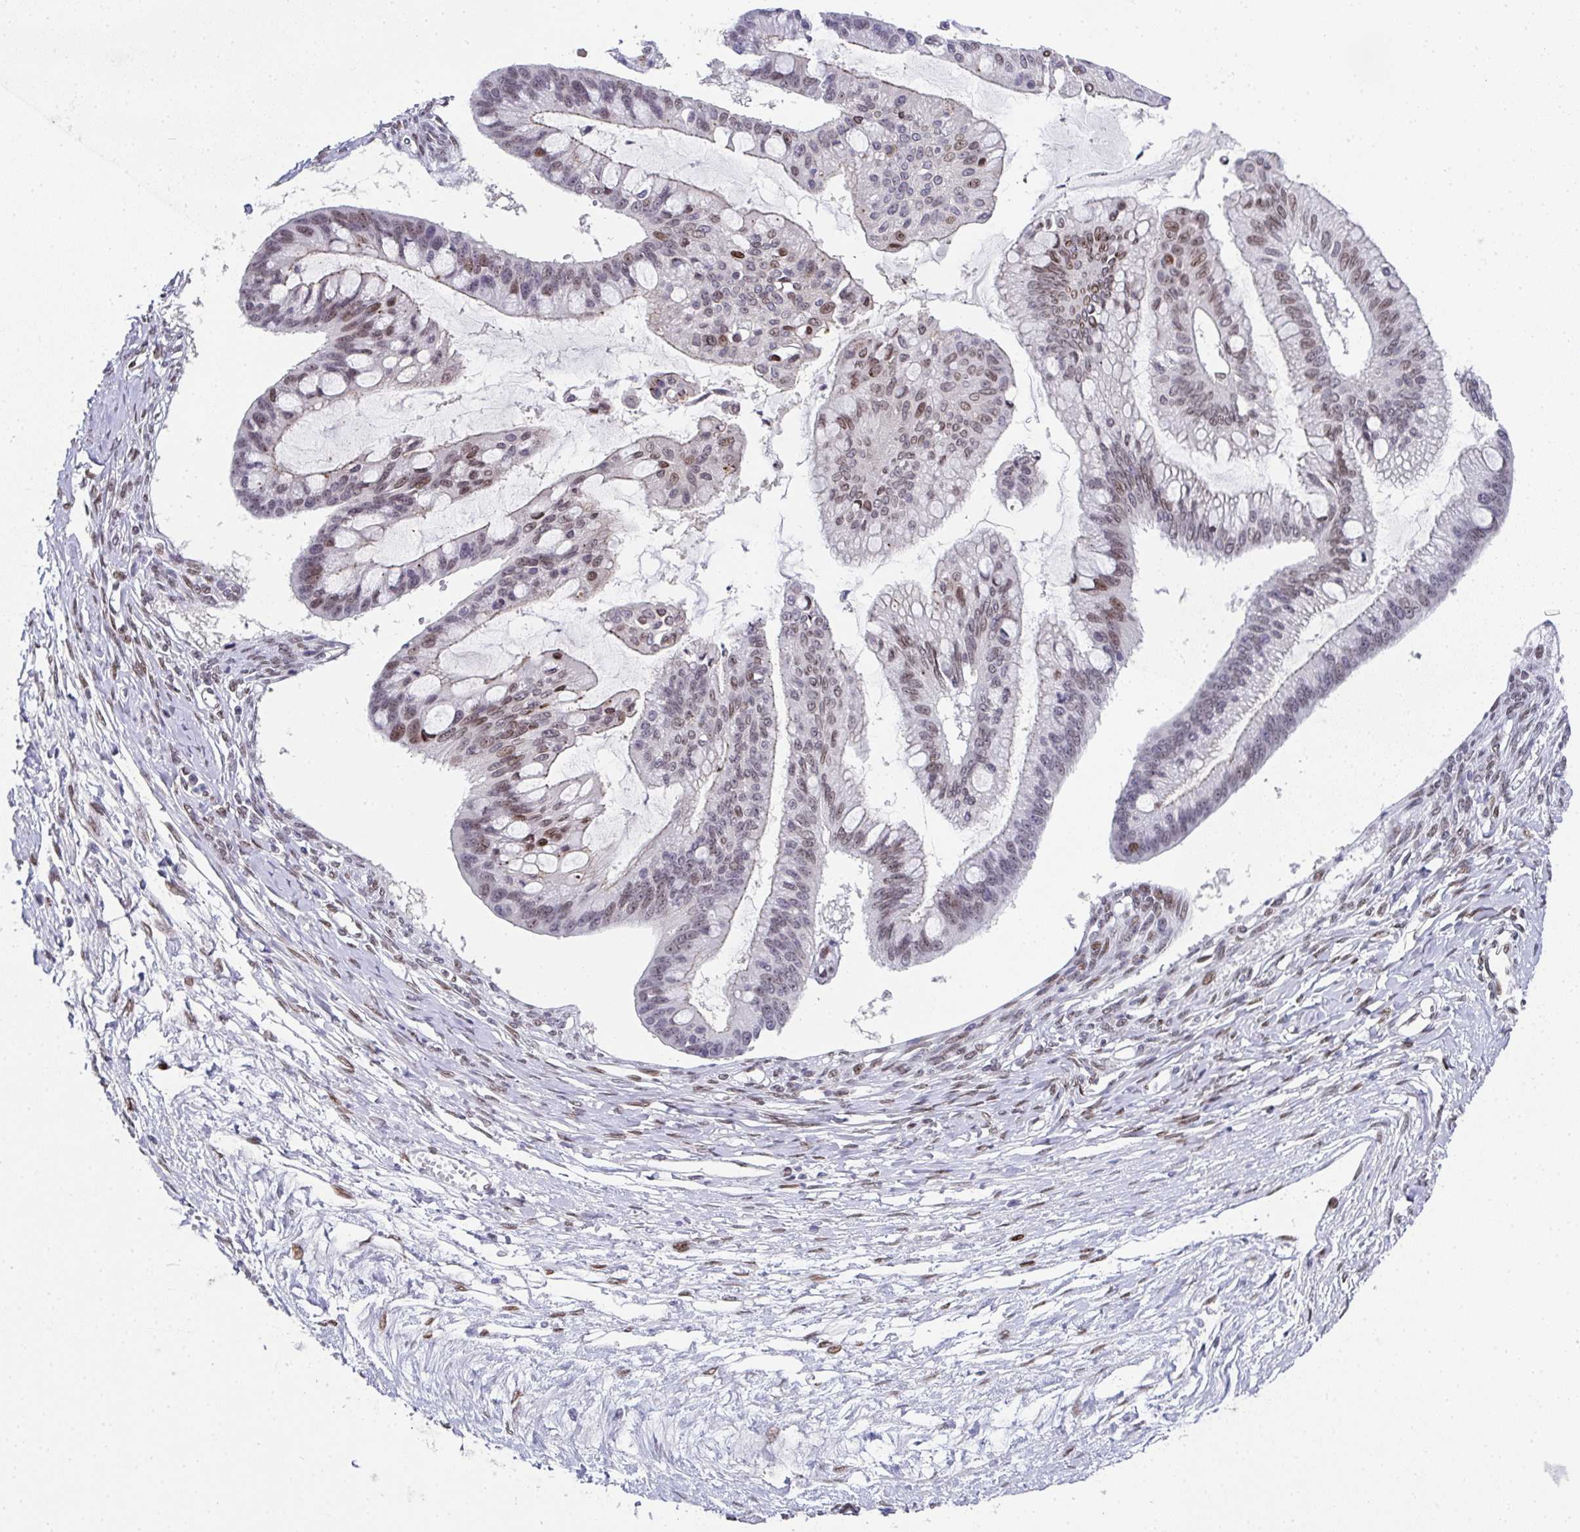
{"staining": {"intensity": "weak", "quantity": "25%-75%", "location": "nuclear"}, "tissue": "ovarian cancer", "cell_type": "Tumor cells", "image_type": "cancer", "snomed": [{"axis": "morphology", "description": "Cystadenocarcinoma, mucinous, NOS"}, {"axis": "topography", "description": "Ovary"}], "caption": "Ovarian cancer (mucinous cystadenocarcinoma) stained for a protein (brown) demonstrates weak nuclear positive staining in about 25%-75% of tumor cells.", "gene": "RB1", "patient": {"sex": "female", "age": 73}}